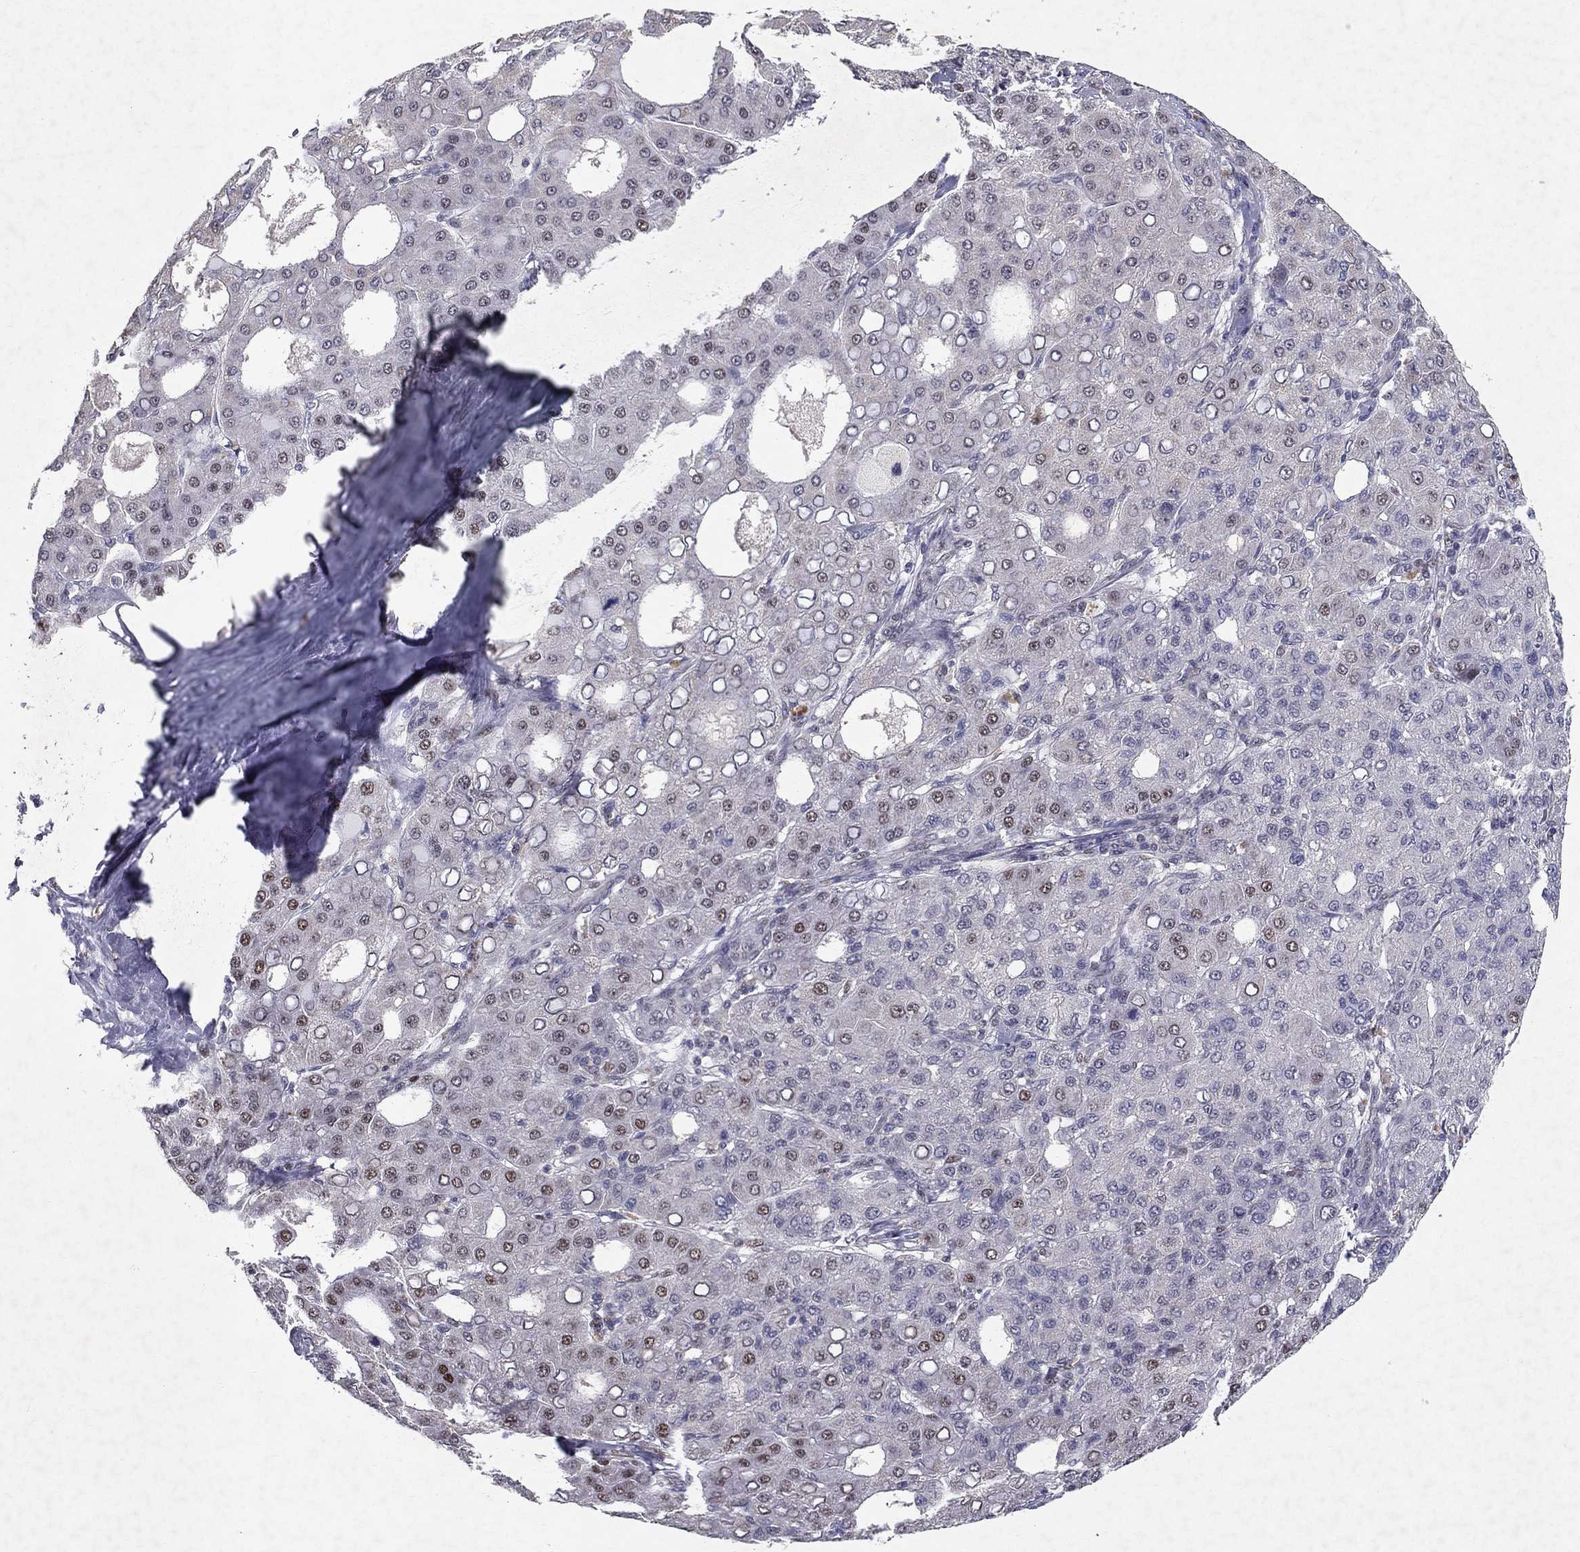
{"staining": {"intensity": "moderate", "quantity": "<25%", "location": "nuclear"}, "tissue": "liver cancer", "cell_type": "Tumor cells", "image_type": "cancer", "snomed": [{"axis": "morphology", "description": "Carcinoma, Hepatocellular, NOS"}, {"axis": "topography", "description": "Liver"}], "caption": "This image demonstrates liver cancer (hepatocellular carcinoma) stained with IHC to label a protein in brown. The nuclear of tumor cells show moderate positivity for the protein. Nuclei are counter-stained blue.", "gene": "CRTC1", "patient": {"sex": "male", "age": 65}}